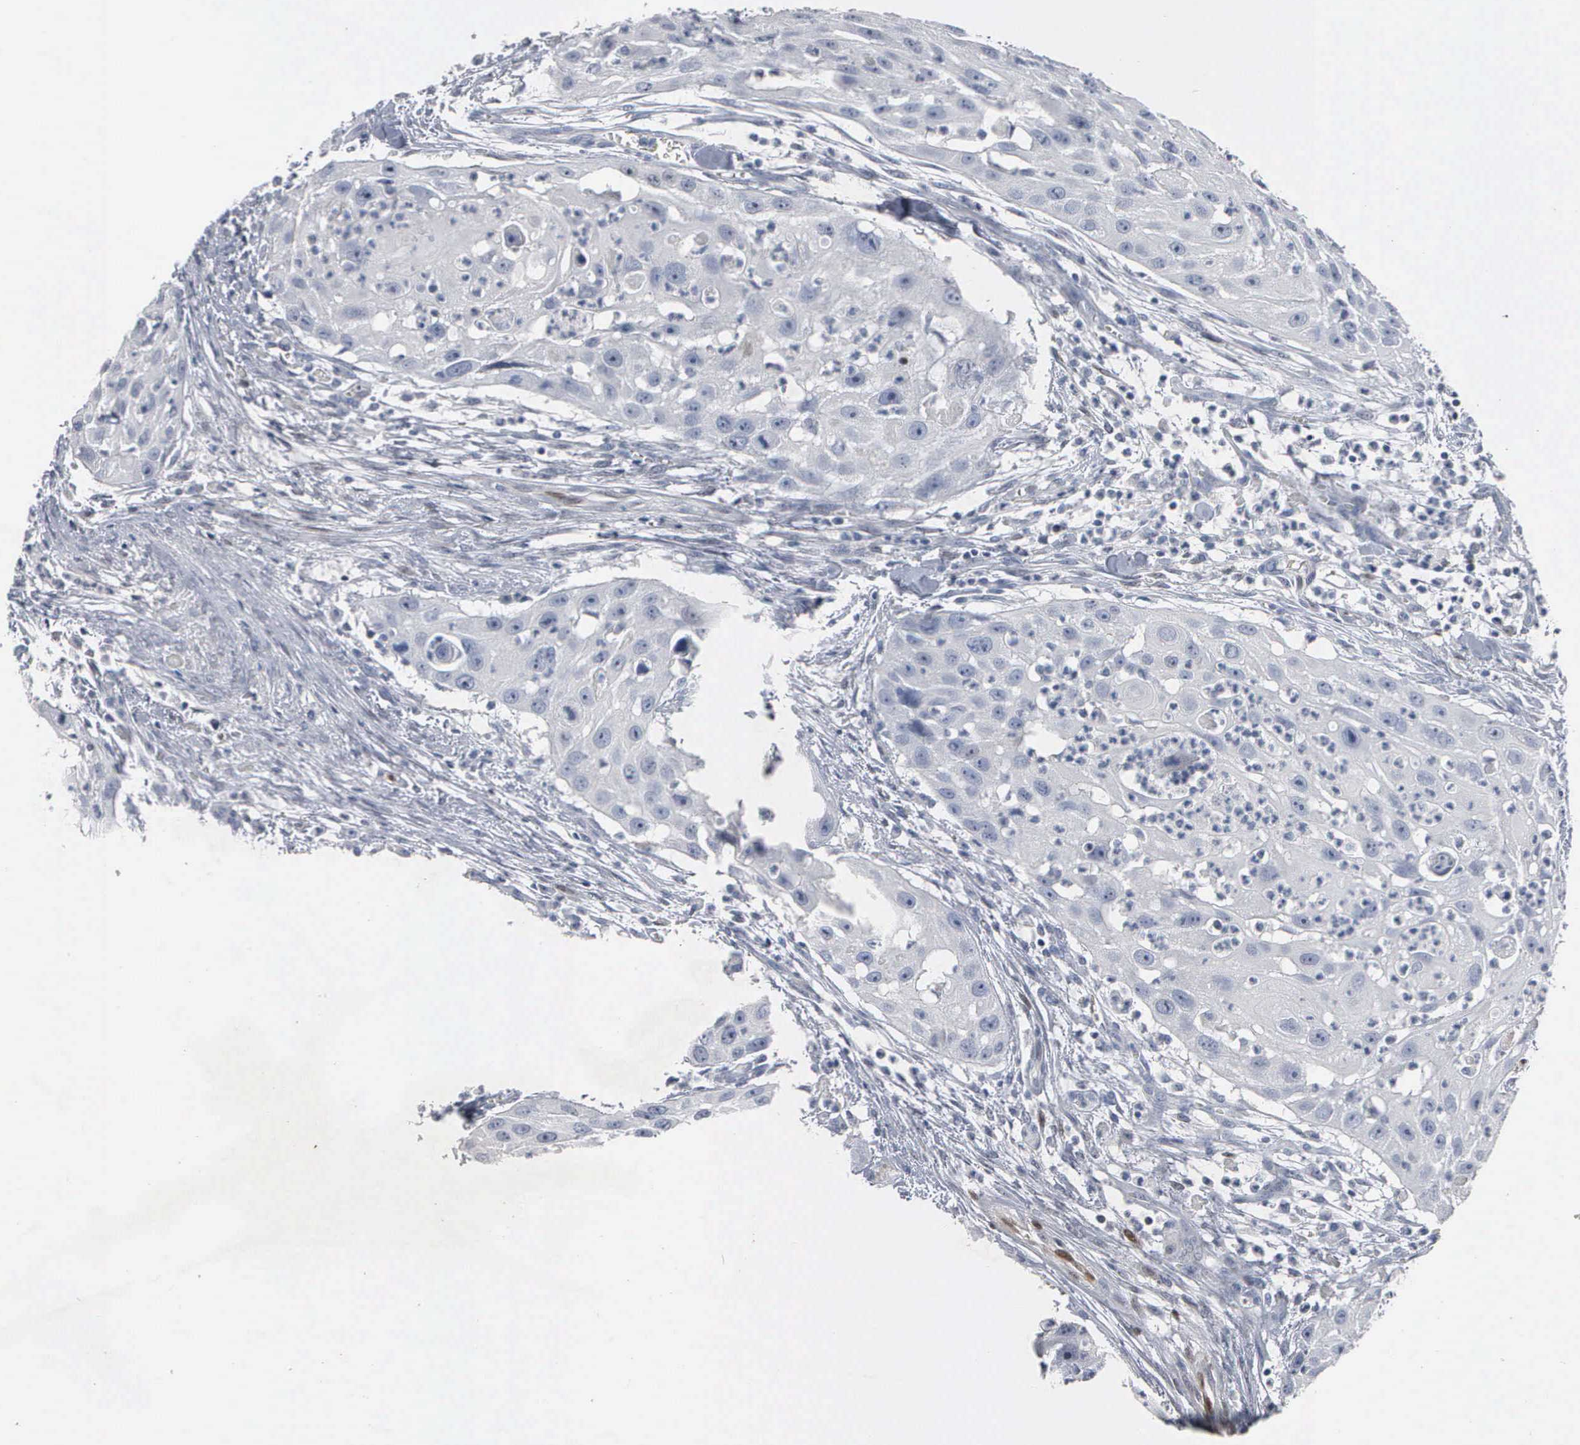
{"staining": {"intensity": "negative", "quantity": "none", "location": "none"}, "tissue": "head and neck cancer", "cell_type": "Tumor cells", "image_type": "cancer", "snomed": [{"axis": "morphology", "description": "Squamous cell carcinoma, NOS"}, {"axis": "topography", "description": "Head-Neck"}], "caption": "Immunohistochemistry micrograph of neoplastic tissue: human head and neck cancer (squamous cell carcinoma) stained with DAB (3,3'-diaminobenzidine) exhibits no significant protein staining in tumor cells.", "gene": "FGF2", "patient": {"sex": "male", "age": 64}}